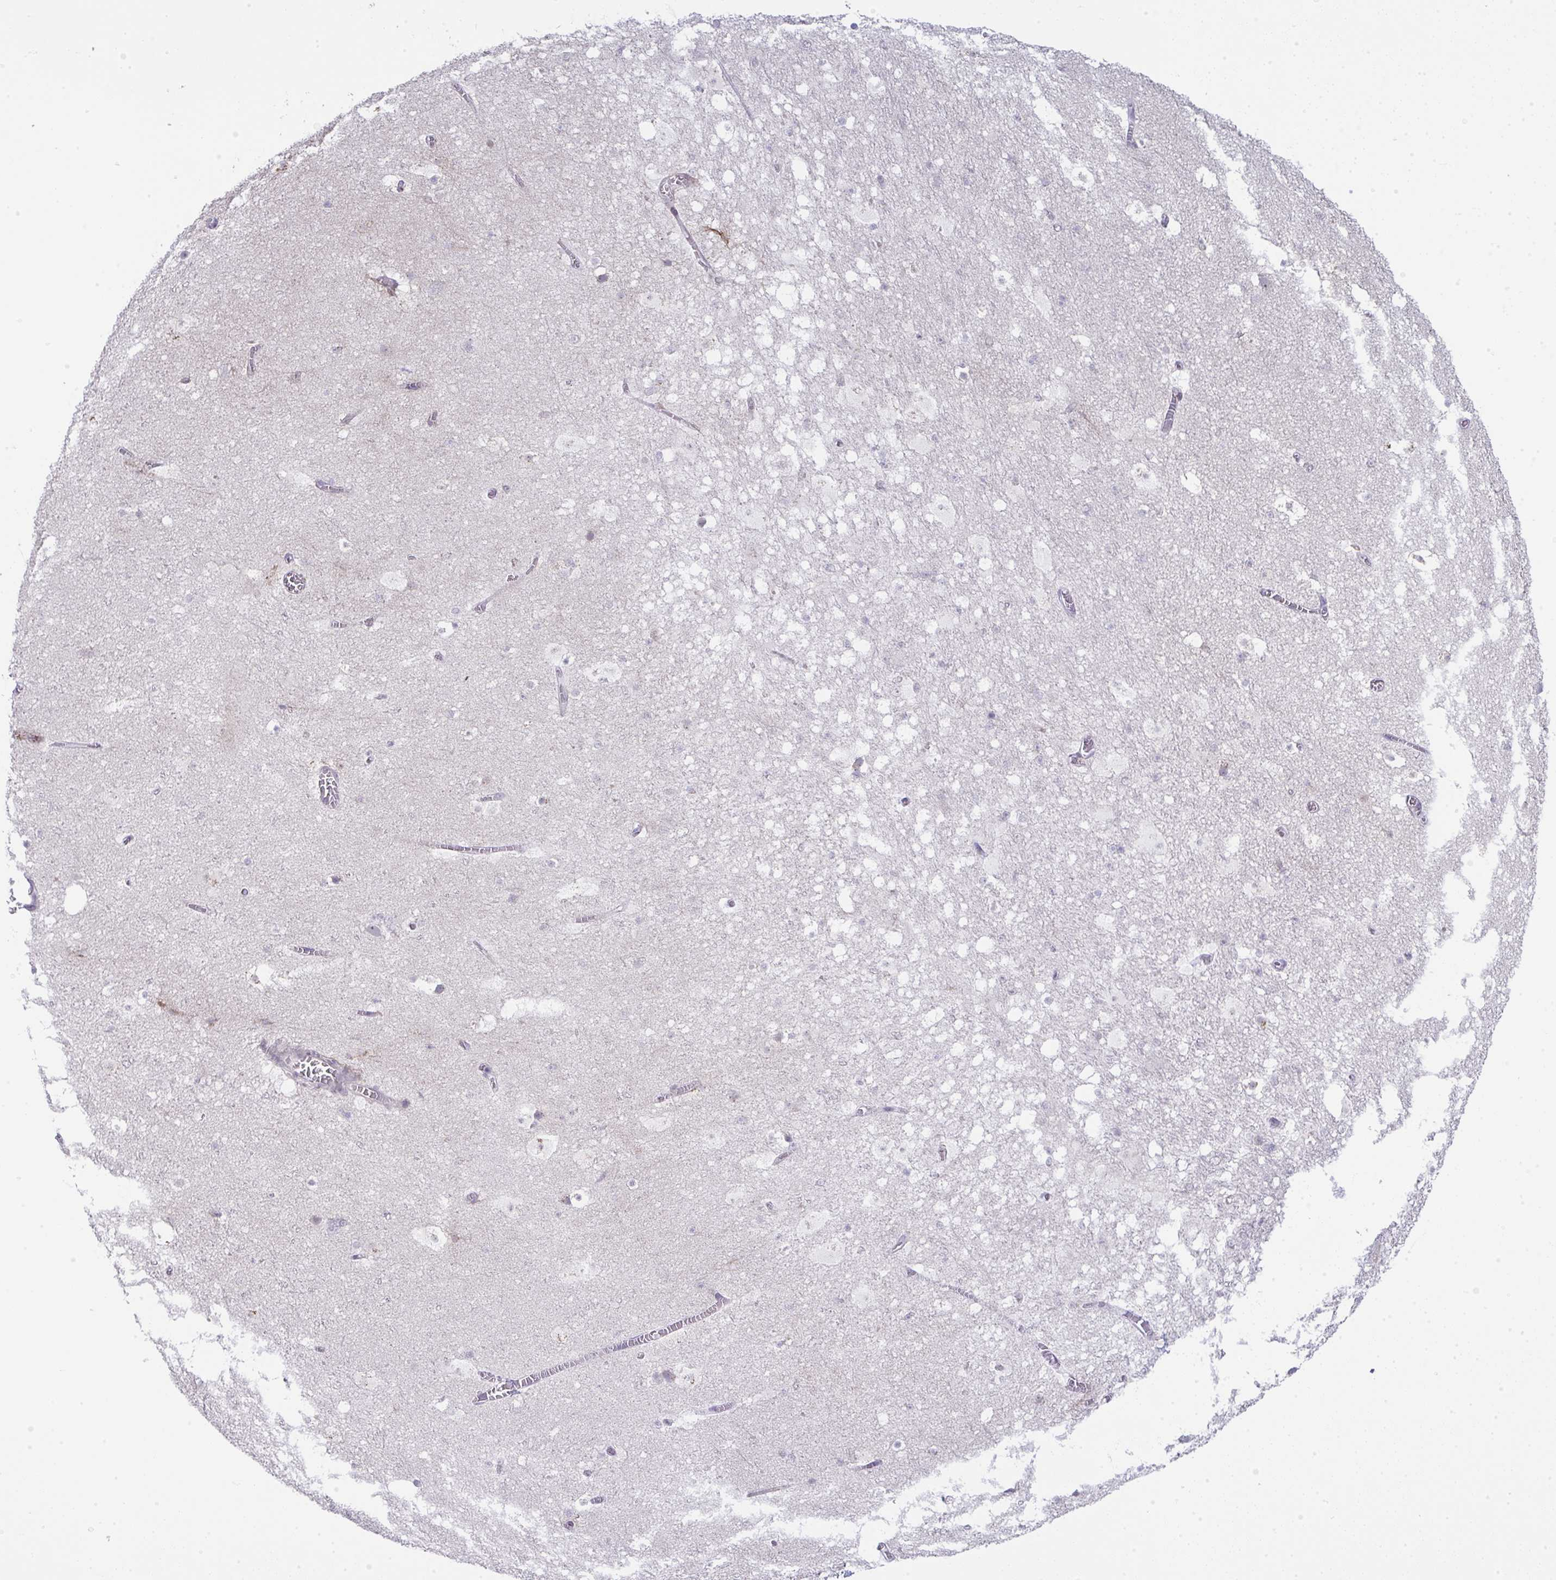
{"staining": {"intensity": "negative", "quantity": "none", "location": "none"}, "tissue": "hippocampus", "cell_type": "Glial cells", "image_type": "normal", "snomed": [{"axis": "morphology", "description": "Normal tissue, NOS"}, {"axis": "topography", "description": "Hippocampus"}], "caption": "Protein analysis of unremarkable hippocampus demonstrates no significant positivity in glial cells. (DAB IHC with hematoxylin counter stain).", "gene": "GALNT16", "patient": {"sex": "female", "age": 42}}